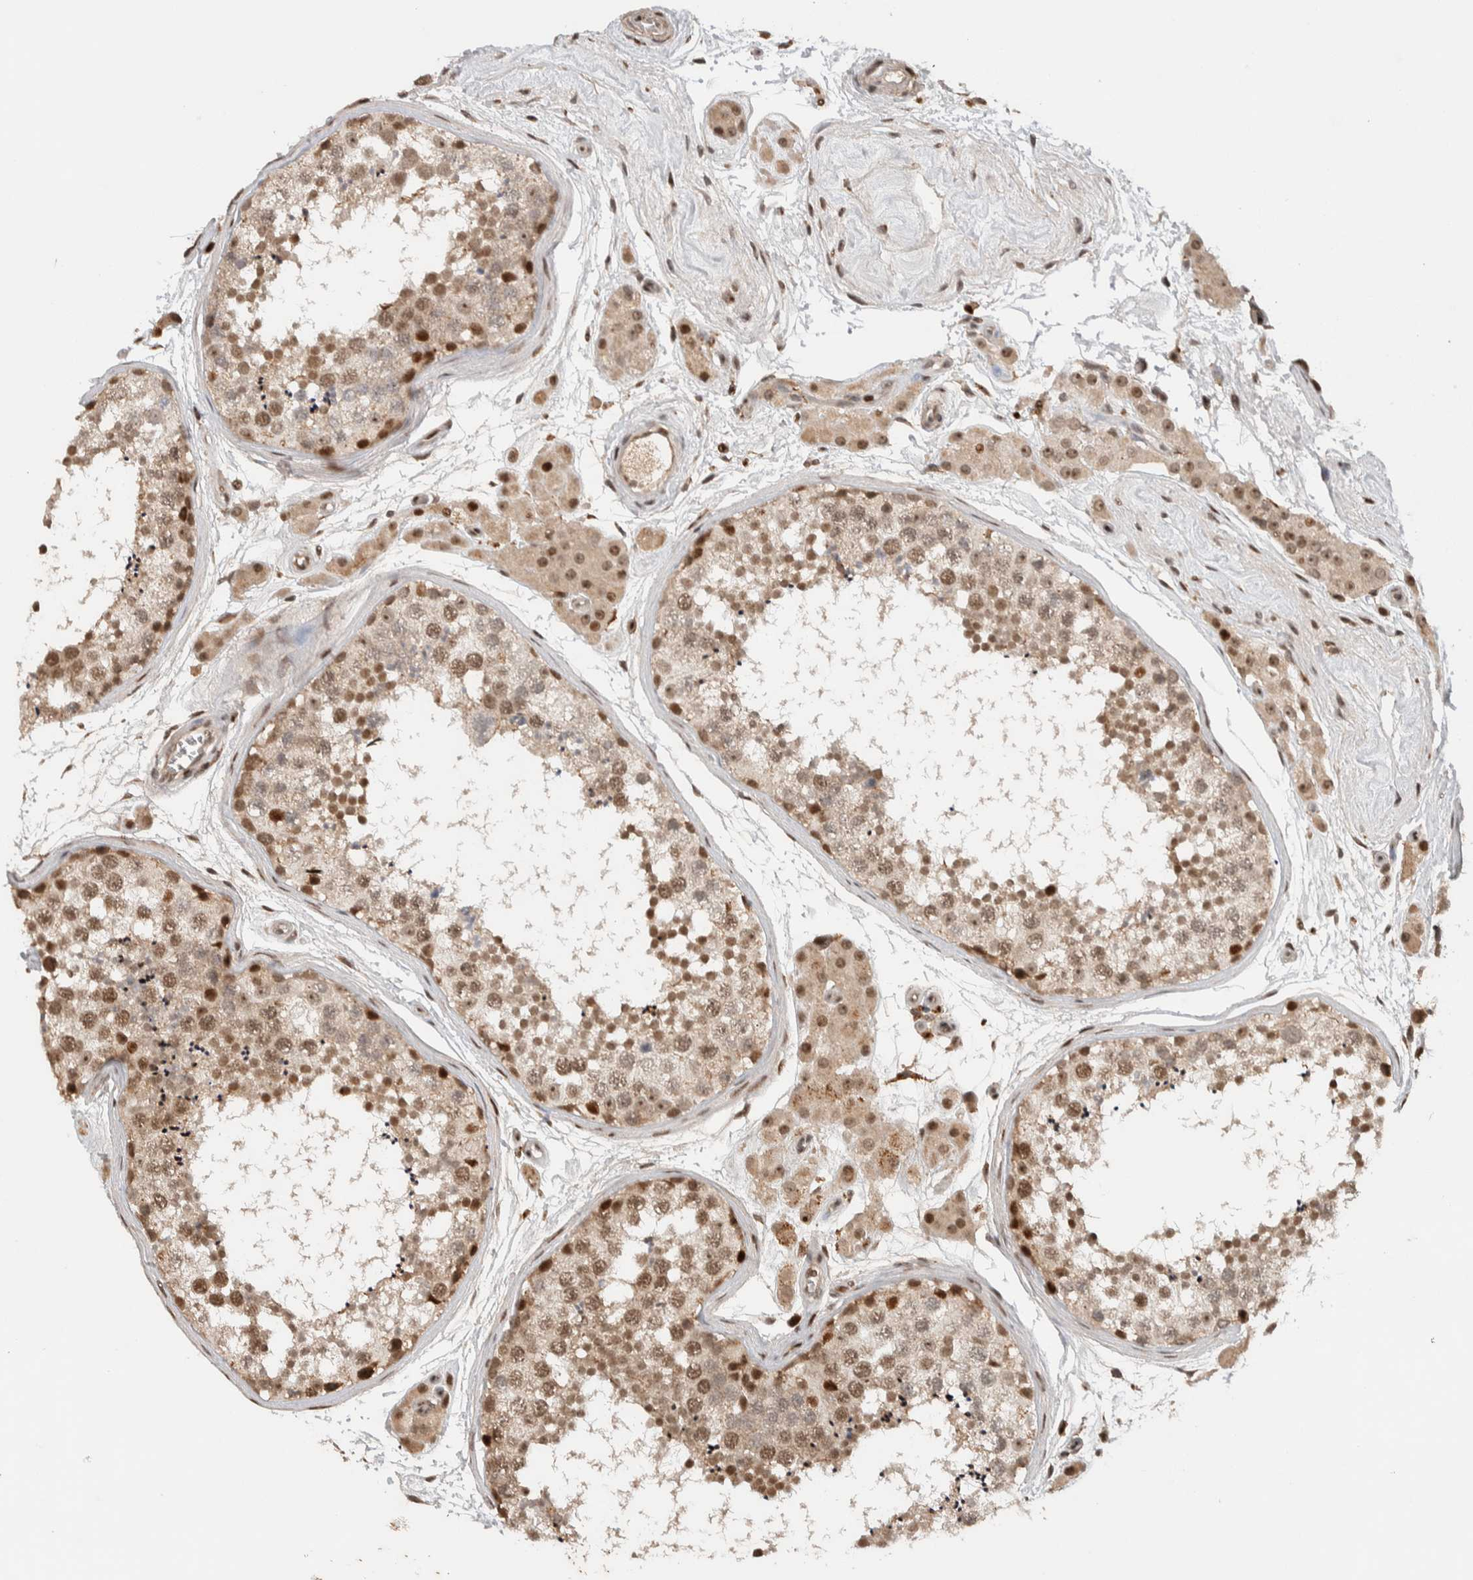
{"staining": {"intensity": "moderate", "quantity": "25%-75%", "location": "nuclear"}, "tissue": "testis", "cell_type": "Cells in seminiferous ducts", "image_type": "normal", "snomed": [{"axis": "morphology", "description": "Normal tissue, NOS"}, {"axis": "topography", "description": "Testis"}], "caption": "Immunohistochemistry staining of normal testis, which displays medium levels of moderate nuclear staining in approximately 25%-75% of cells in seminiferous ducts indicating moderate nuclear protein expression. The staining was performed using DAB (brown) for protein detection and nuclei were counterstained in hematoxylin (blue).", "gene": "ZNF521", "patient": {"sex": "male", "age": 56}}